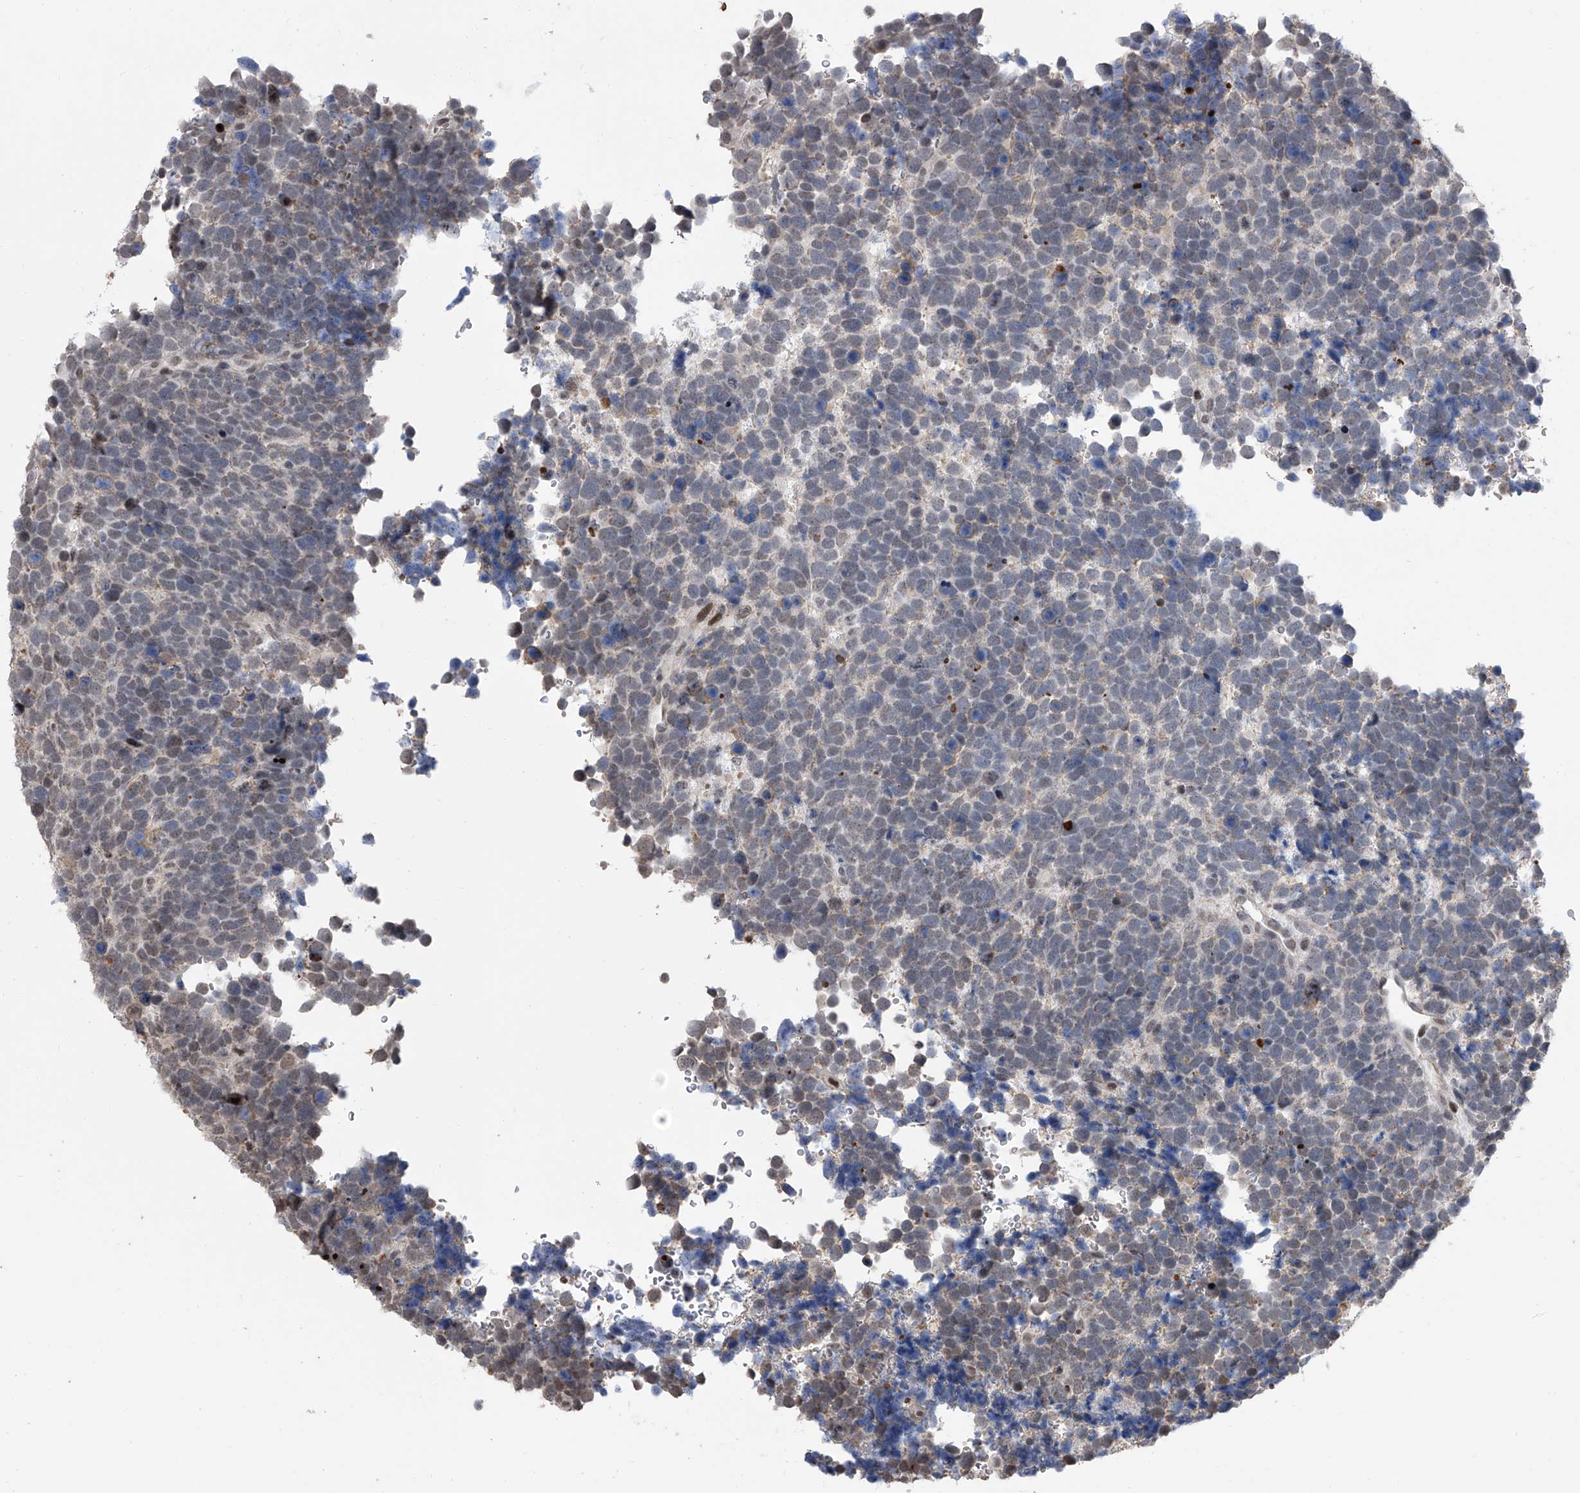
{"staining": {"intensity": "negative", "quantity": "none", "location": "none"}, "tissue": "urothelial cancer", "cell_type": "Tumor cells", "image_type": "cancer", "snomed": [{"axis": "morphology", "description": "Urothelial carcinoma, High grade"}, {"axis": "topography", "description": "Urinary bladder"}], "caption": "Human urothelial cancer stained for a protein using immunohistochemistry (IHC) exhibits no staining in tumor cells.", "gene": "ZNF426", "patient": {"sex": "female", "age": 82}}